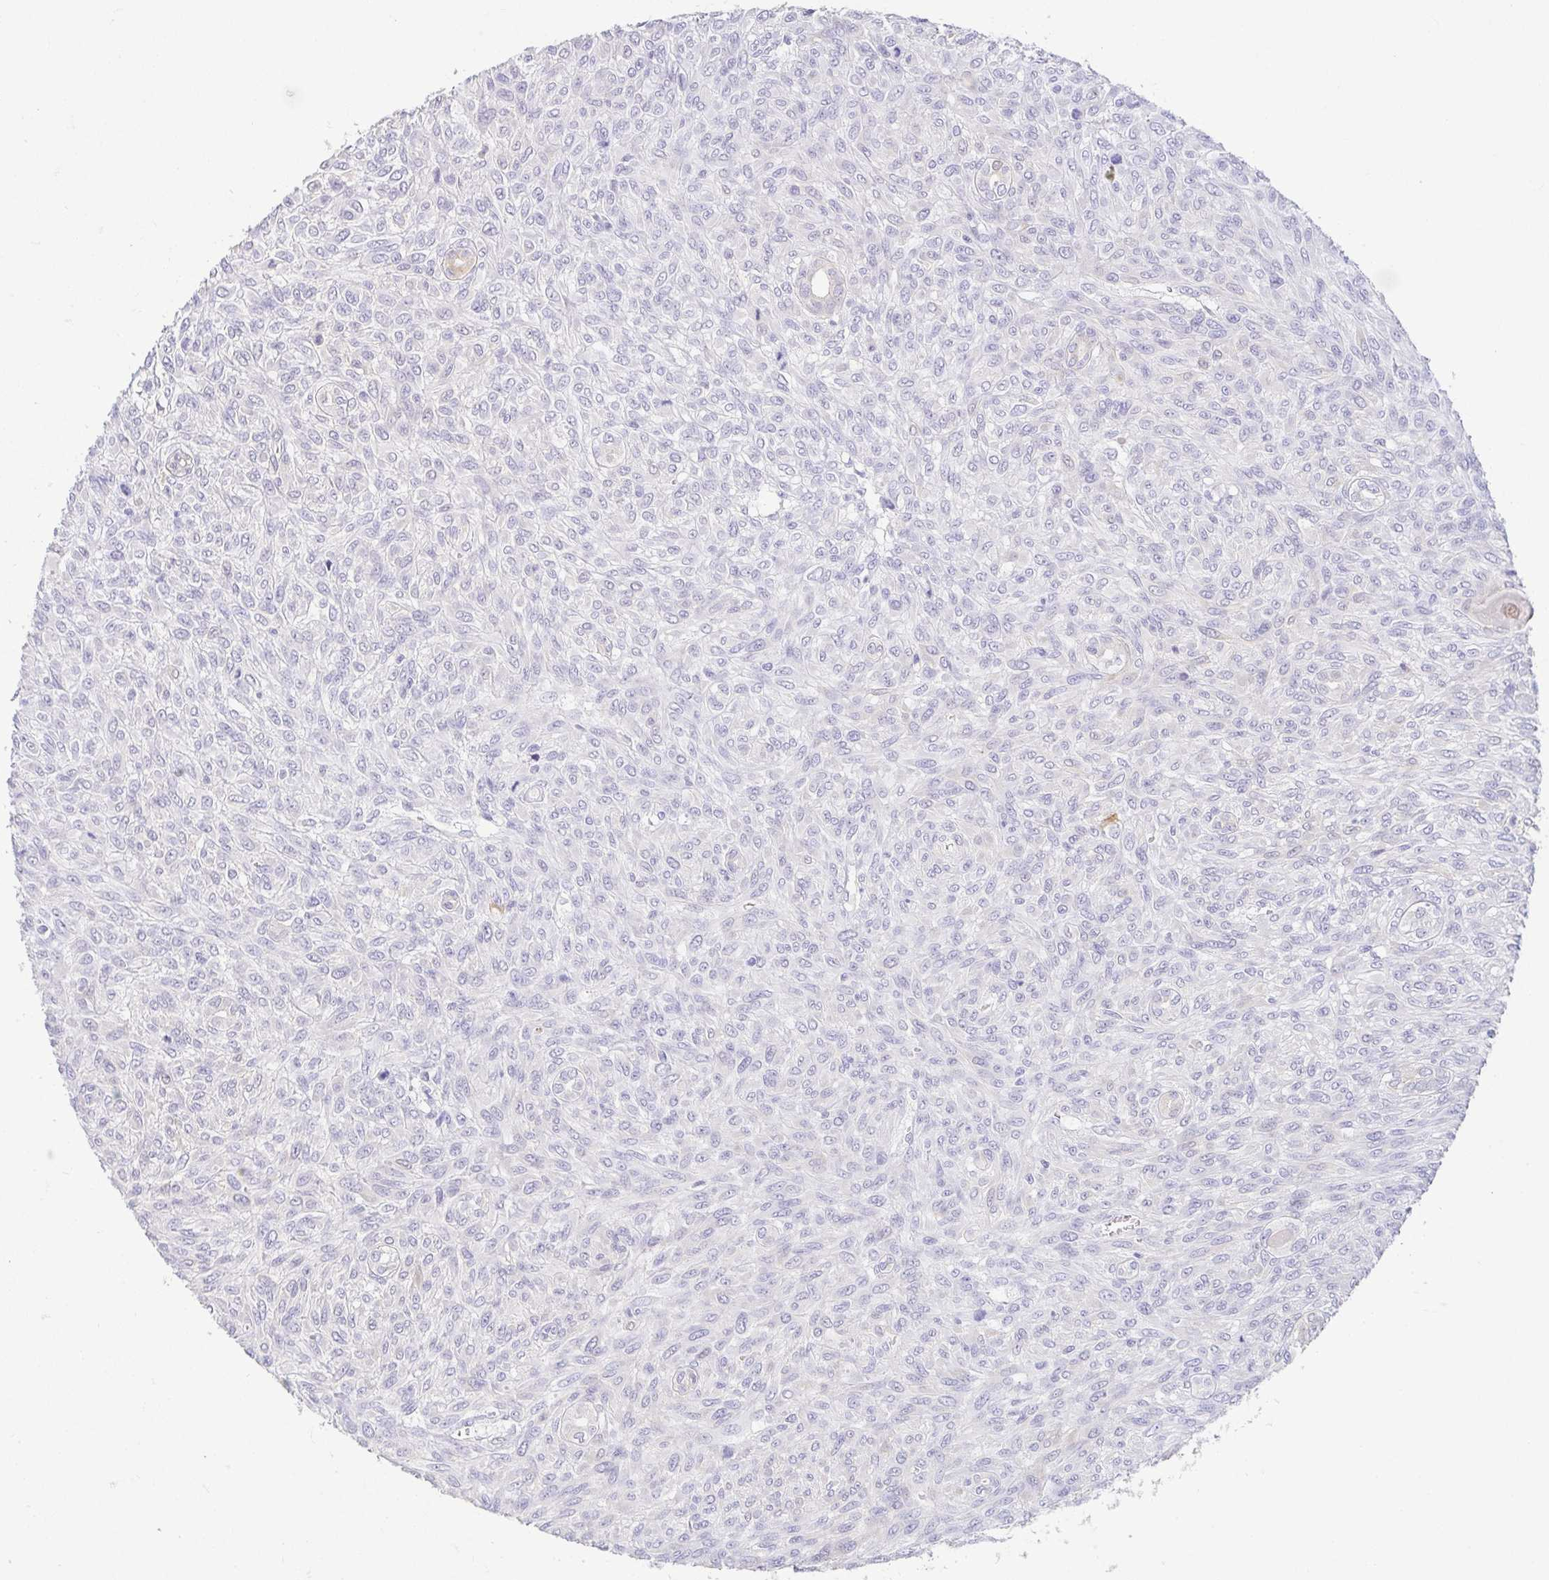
{"staining": {"intensity": "negative", "quantity": "none", "location": "none"}, "tissue": "renal cancer", "cell_type": "Tumor cells", "image_type": "cancer", "snomed": [{"axis": "morphology", "description": "Adenocarcinoma, NOS"}, {"axis": "topography", "description": "Kidney"}], "caption": "Renal adenocarcinoma was stained to show a protein in brown. There is no significant staining in tumor cells. (Immunohistochemistry (ihc), brightfield microscopy, high magnification).", "gene": "FABP3", "patient": {"sex": "male", "age": 58}}